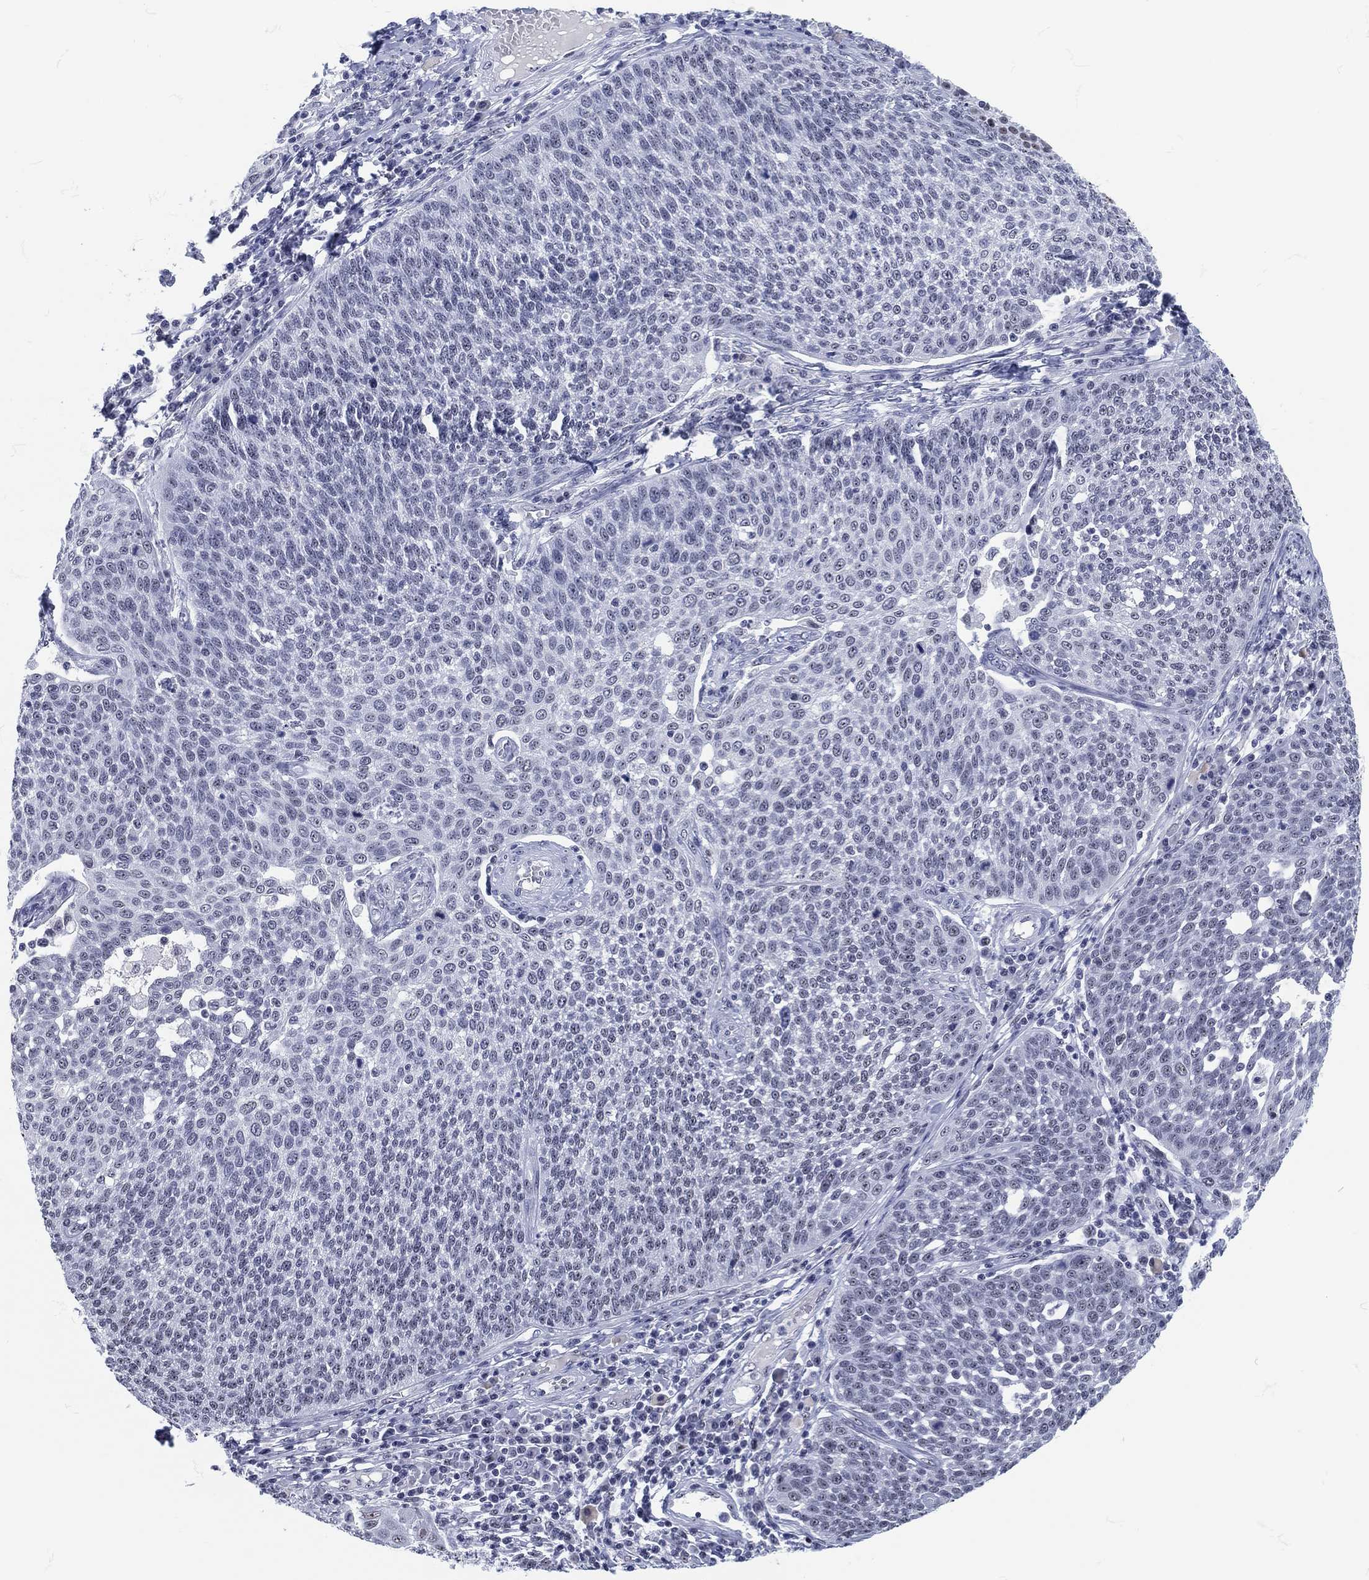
{"staining": {"intensity": "negative", "quantity": "none", "location": "none"}, "tissue": "cervical cancer", "cell_type": "Tumor cells", "image_type": "cancer", "snomed": [{"axis": "morphology", "description": "Squamous cell carcinoma, NOS"}, {"axis": "topography", "description": "Cervix"}], "caption": "Immunohistochemistry (IHC) image of human cervical squamous cell carcinoma stained for a protein (brown), which reveals no staining in tumor cells.", "gene": "MAPK8IP1", "patient": {"sex": "female", "age": 34}}